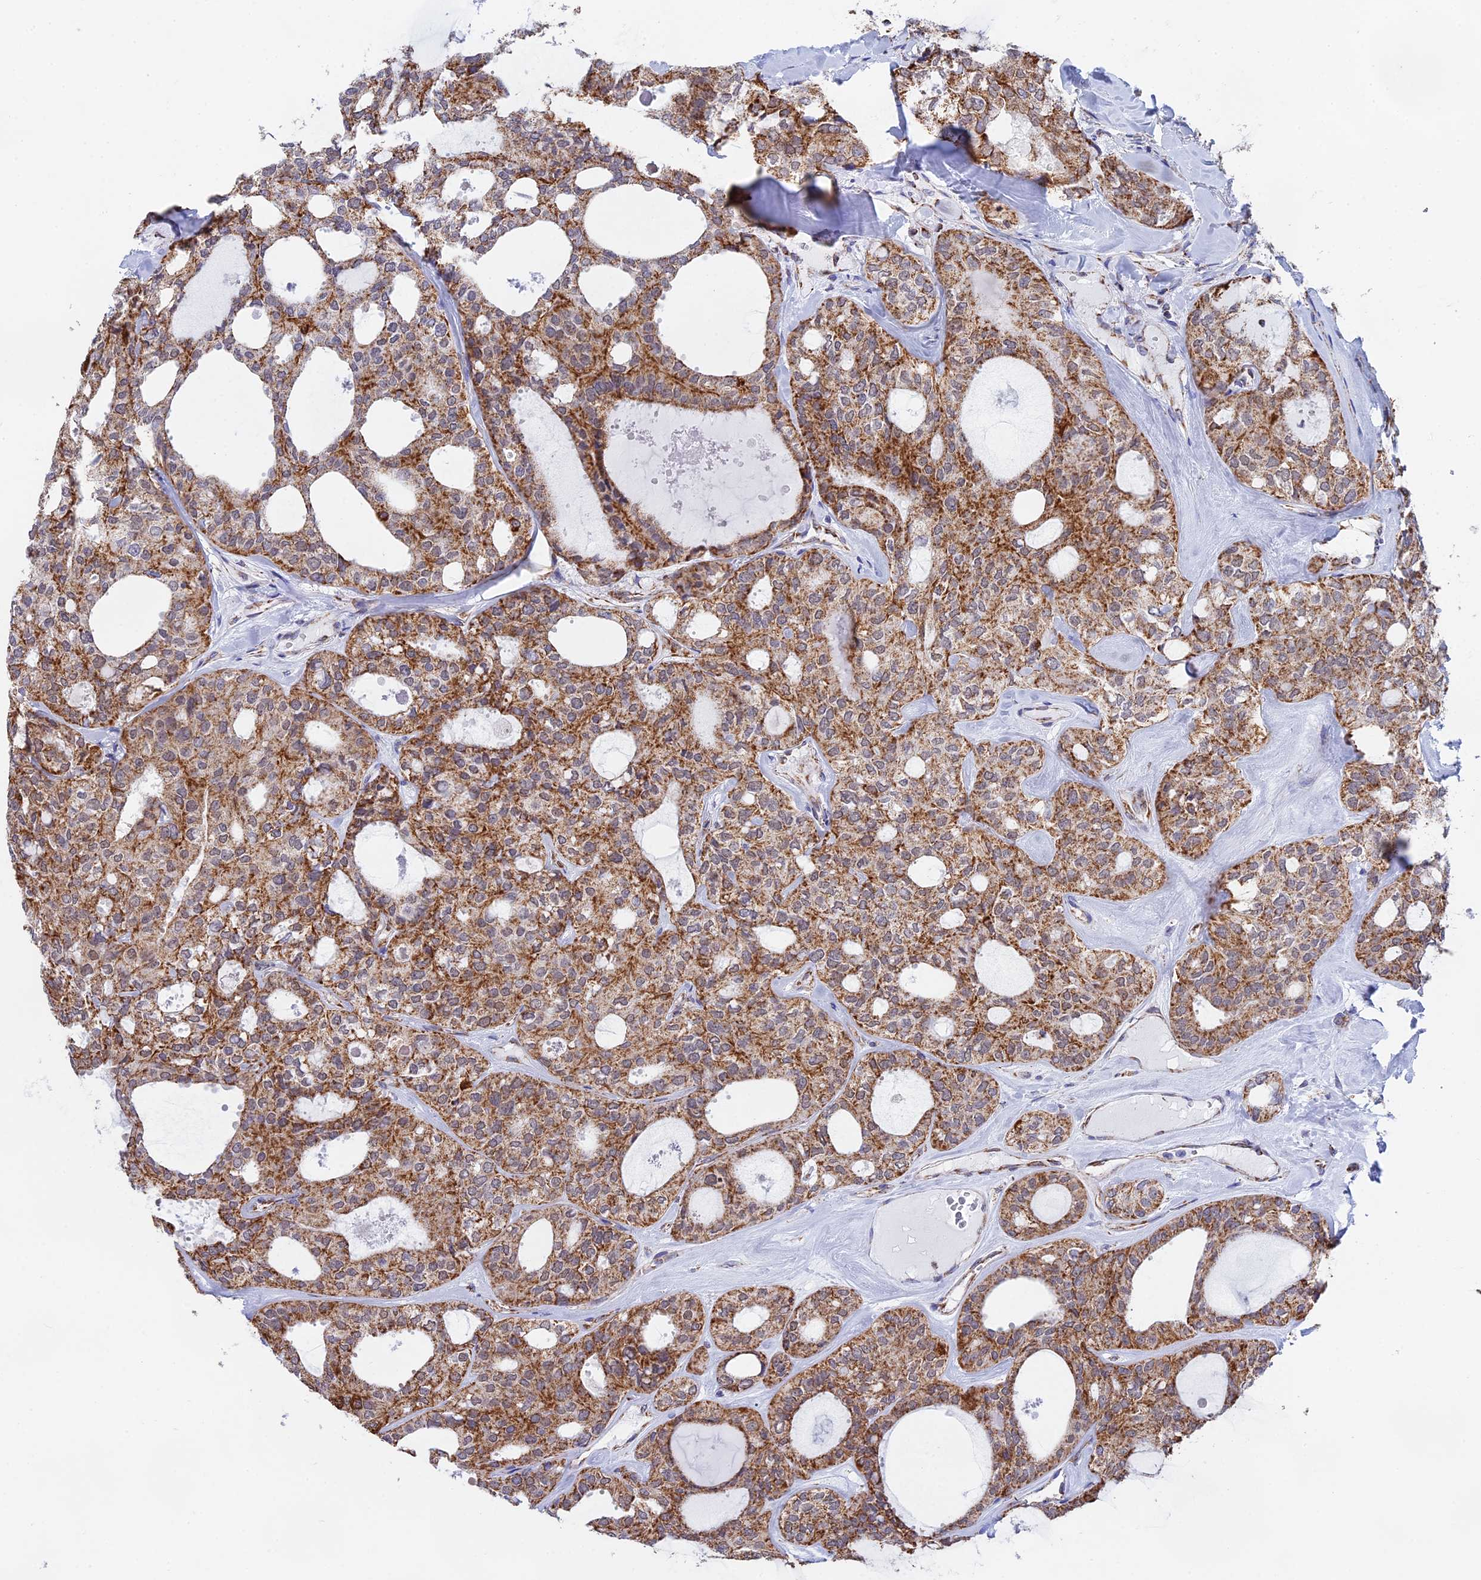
{"staining": {"intensity": "moderate", "quantity": ">75%", "location": "cytoplasmic/membranous"}, "tissue": "thyroid cancer", "cell_type": "Tumor cells", "image_type": "cancer", "snomed": [{"axis": "morphology", "description": "Follicular adenoma carcinoma, NOS"}, {"axis": "topography", "description": "Thyroid gland"}], "caption": "Immunohistochemistry staining of follicular adenoma carcinoma (thyroid), which shows medium levels of moderate cytoplasmic/membranous expression in approximately >75% of tumor cells indicating moderate cytoplasmic/membranous protein staining. The staining was performed using DAB (3,3'-diaminobenzidine) (brown) for protein detection and nuclei were counterstained in hematoxylin (blue).", "gene": "CDC16", "patient": {"sex": "male", "age": 75}}